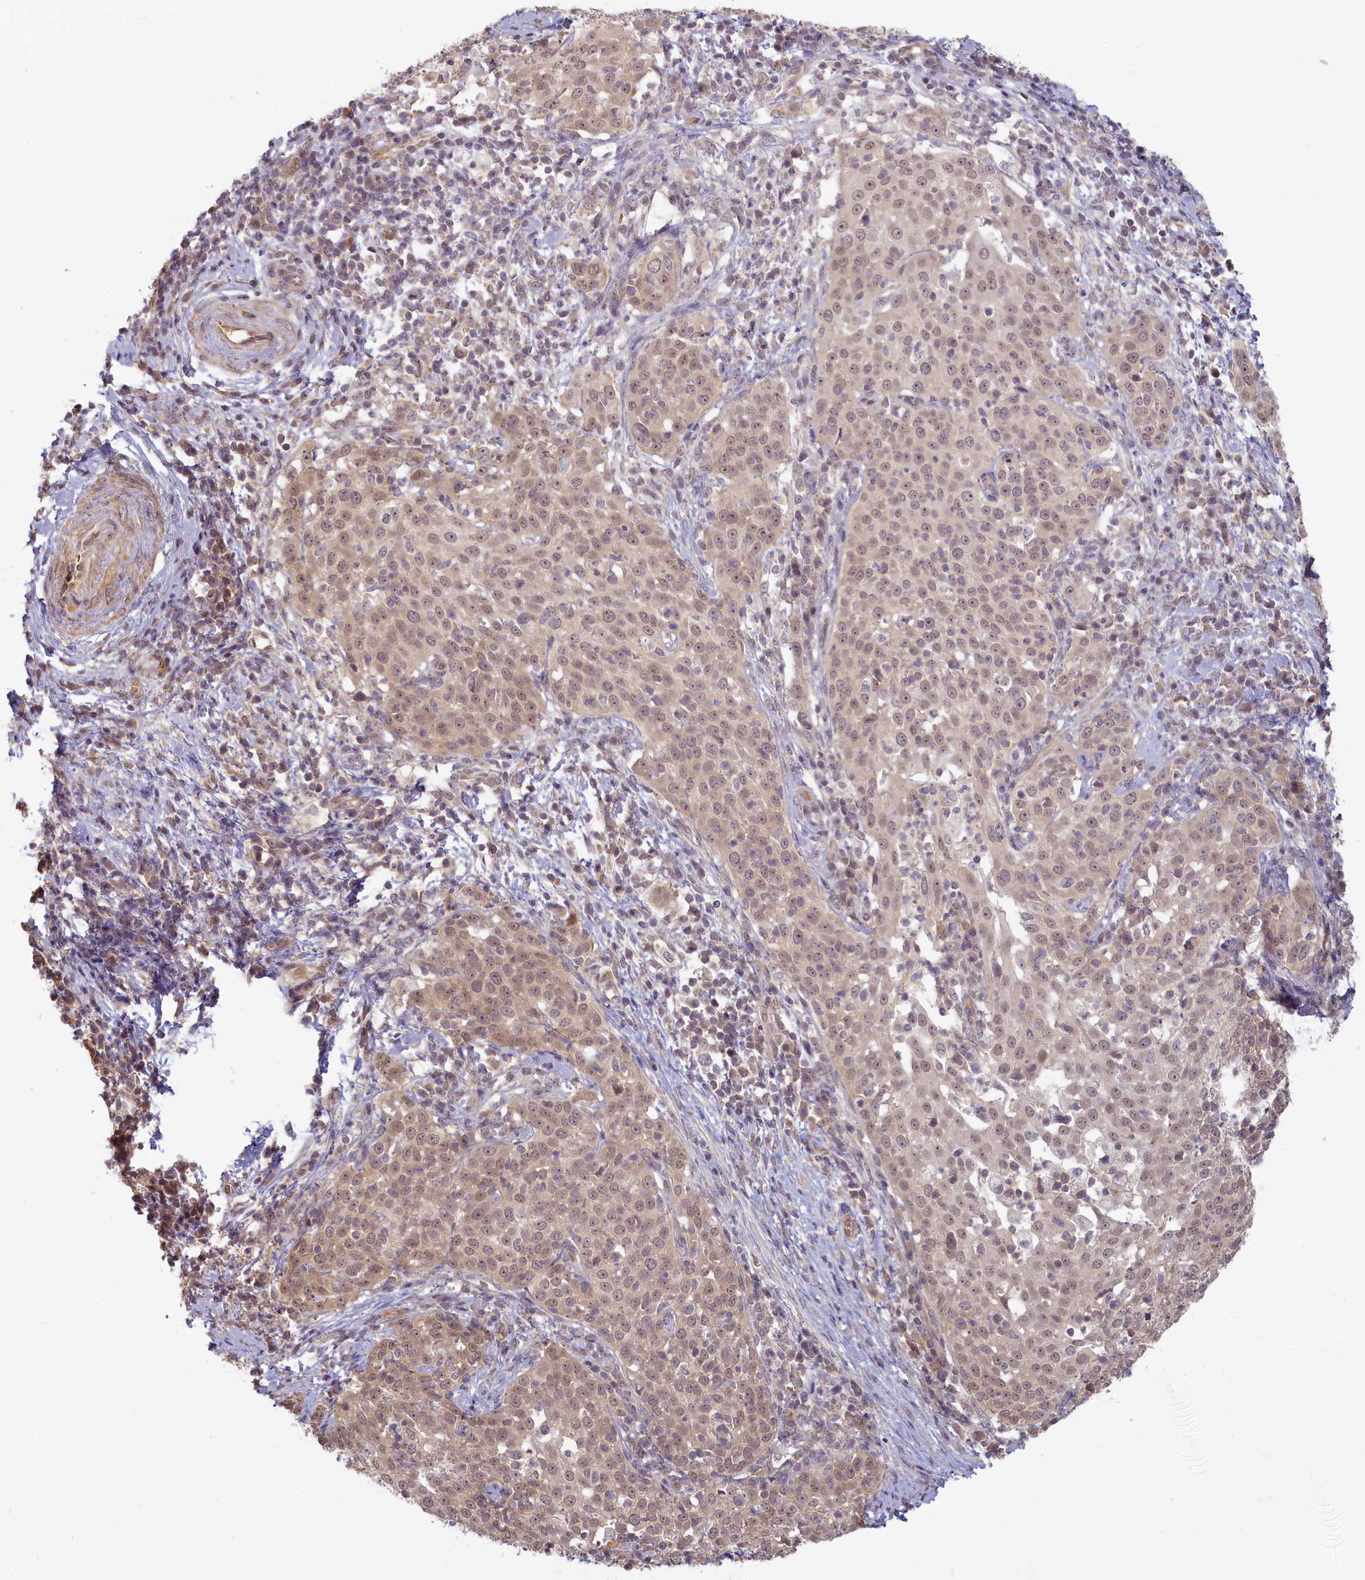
{"staining": {"intensity": "weak", "quantity": ">75%", "location": "nuclear"}, "tissue": "cervical cancer", "cell_type": "Tumor cells", "image_type": "cancer", "snomed": [{"axis": "morphology", "description": "Squamous cell carcinoma, NOS"}, {"axis": "topography", "description": "Cervix"}], "caption": "IHC (DAB (3,3'-diaminobenzidine)) staining of cervical cancer exhibits weak nuclear protein expression in approximately >75% of tumor cells.", "gene": "C19orf44", "patient": {"sex": "female", "age": 57}}